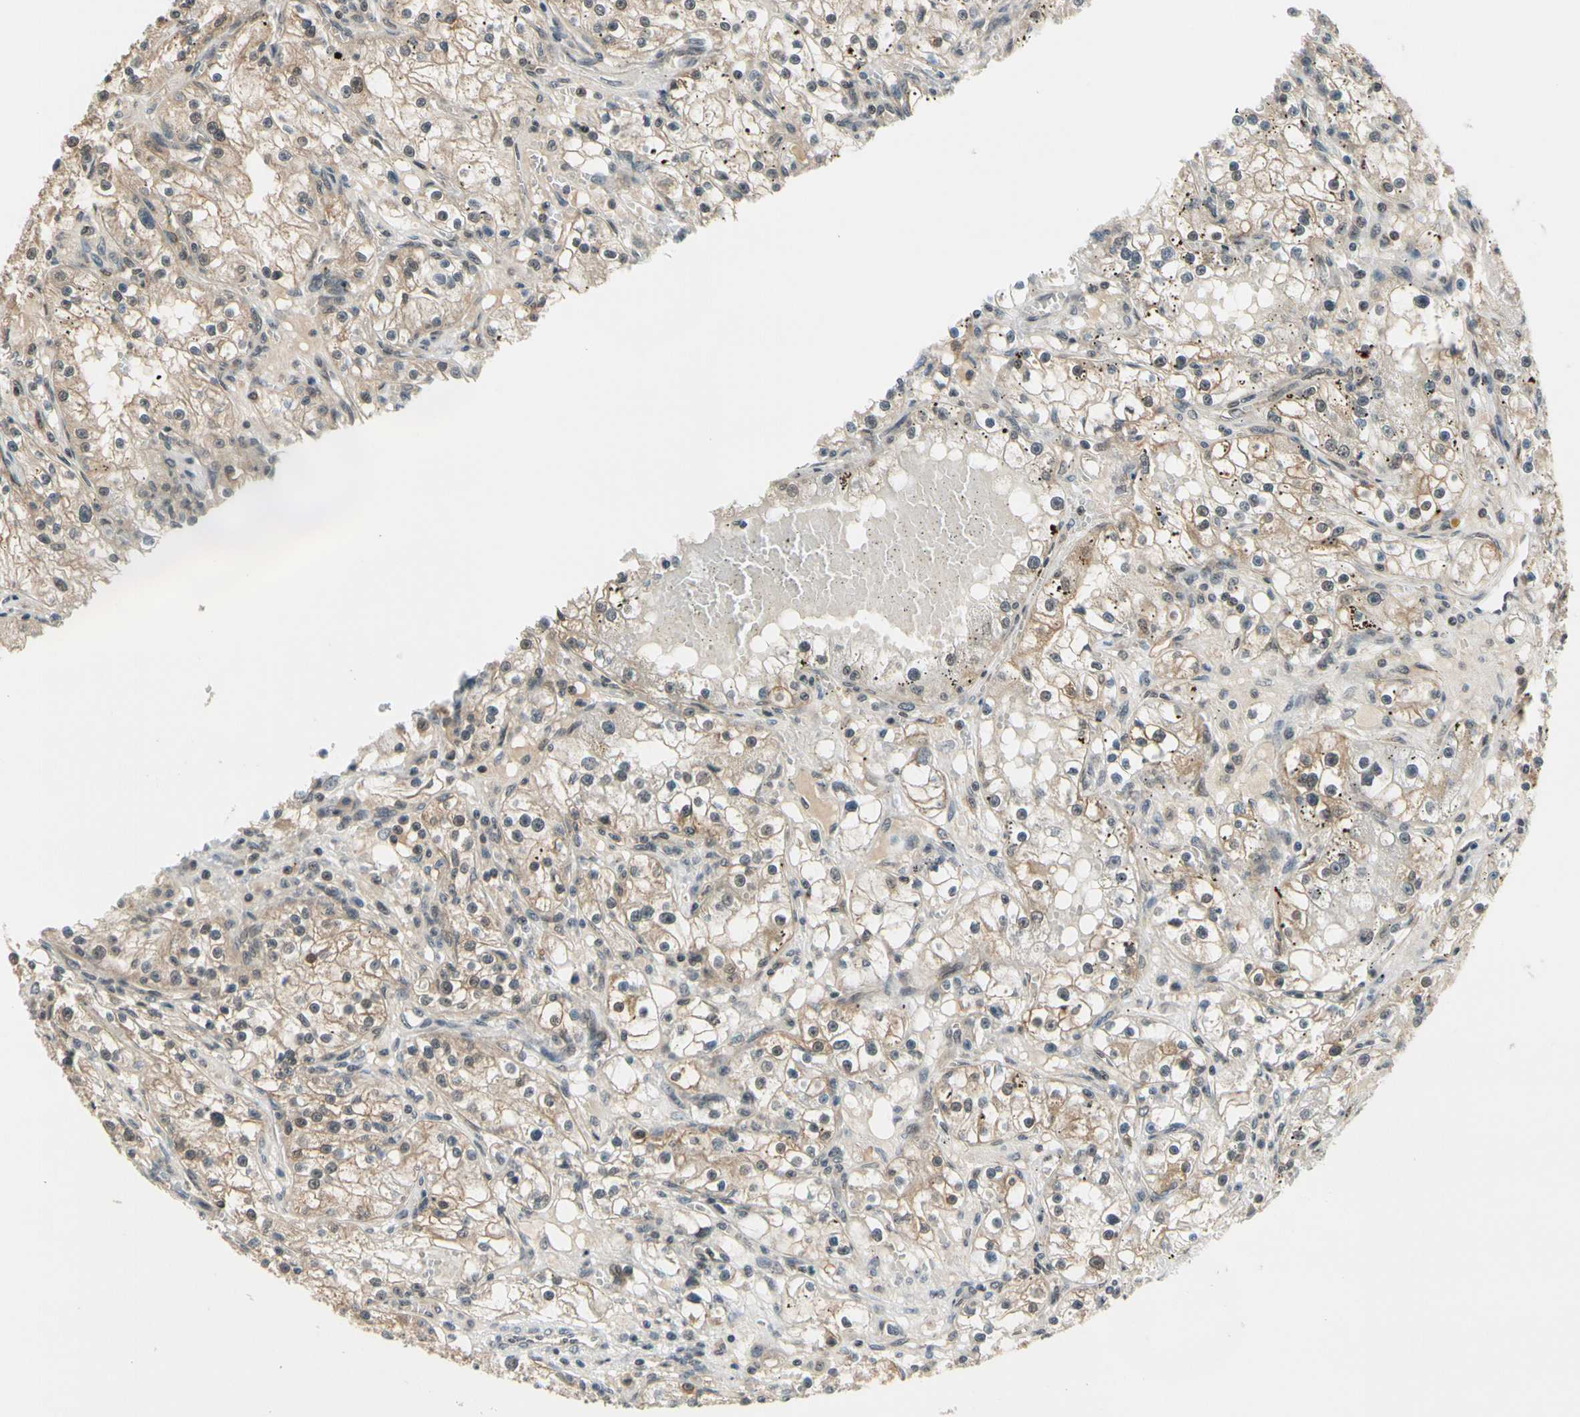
{"staining": {"intensity": "moderate", "quantity": ">75%", "location": "cytoplasmic/membranous,nuclear"}, "tissue": "renal cancer", "cell_type": "Tumor cells", "image_type": "cancer", "snomed": [{"axis": "morphology", "description": "Adenocarcinoma, NOS"}, {"axis": "topography", "description": "Kidney"}], "caption": "Human renal cancer (adenocarcinoma) stained with a protein marker reveals moderate staining in tumor cells.", "gene": "TAF12", "patient": {"sex": "male", "age": 56}}